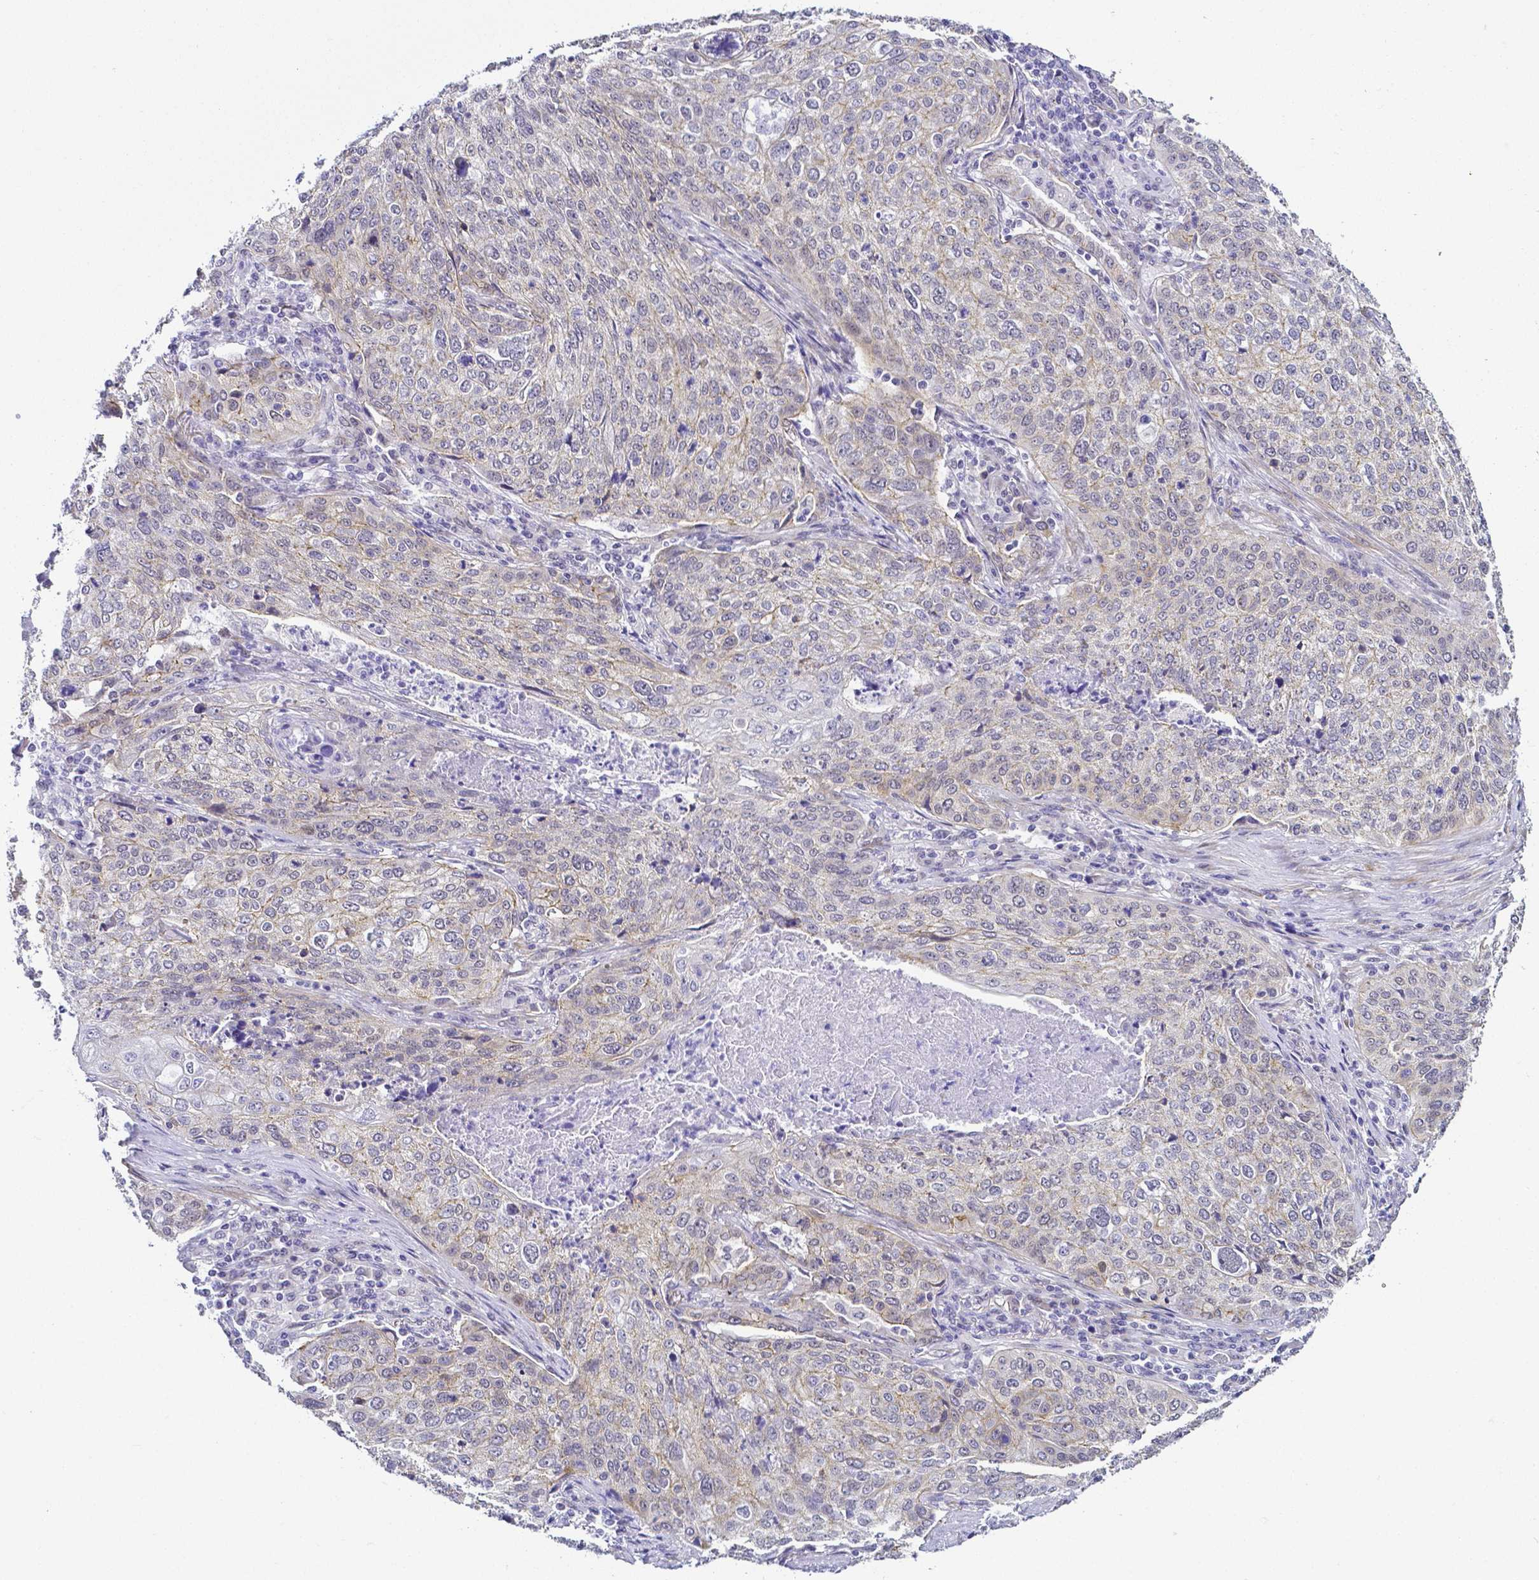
{"staining": {"intensity": "weak", "quantity": "<25%", "location": "cytoplasmic/membranous"}, "tissue": "lung cancer", "cell_type": "Tumor cells", "image_type": "cancer", "snomed": [{"axis": "morphology", "description": "Squamous cell carcinoma, NOS"}, {"axis": "topography", "description": "Lung"}], "caption": "This is an immunohistochemistry histopathology image of human squamous cell carcinoma (lung). There is no staining in tumor cells.", "gene": "FAM83G", "patient": {"sex": "male", "age": 63}}